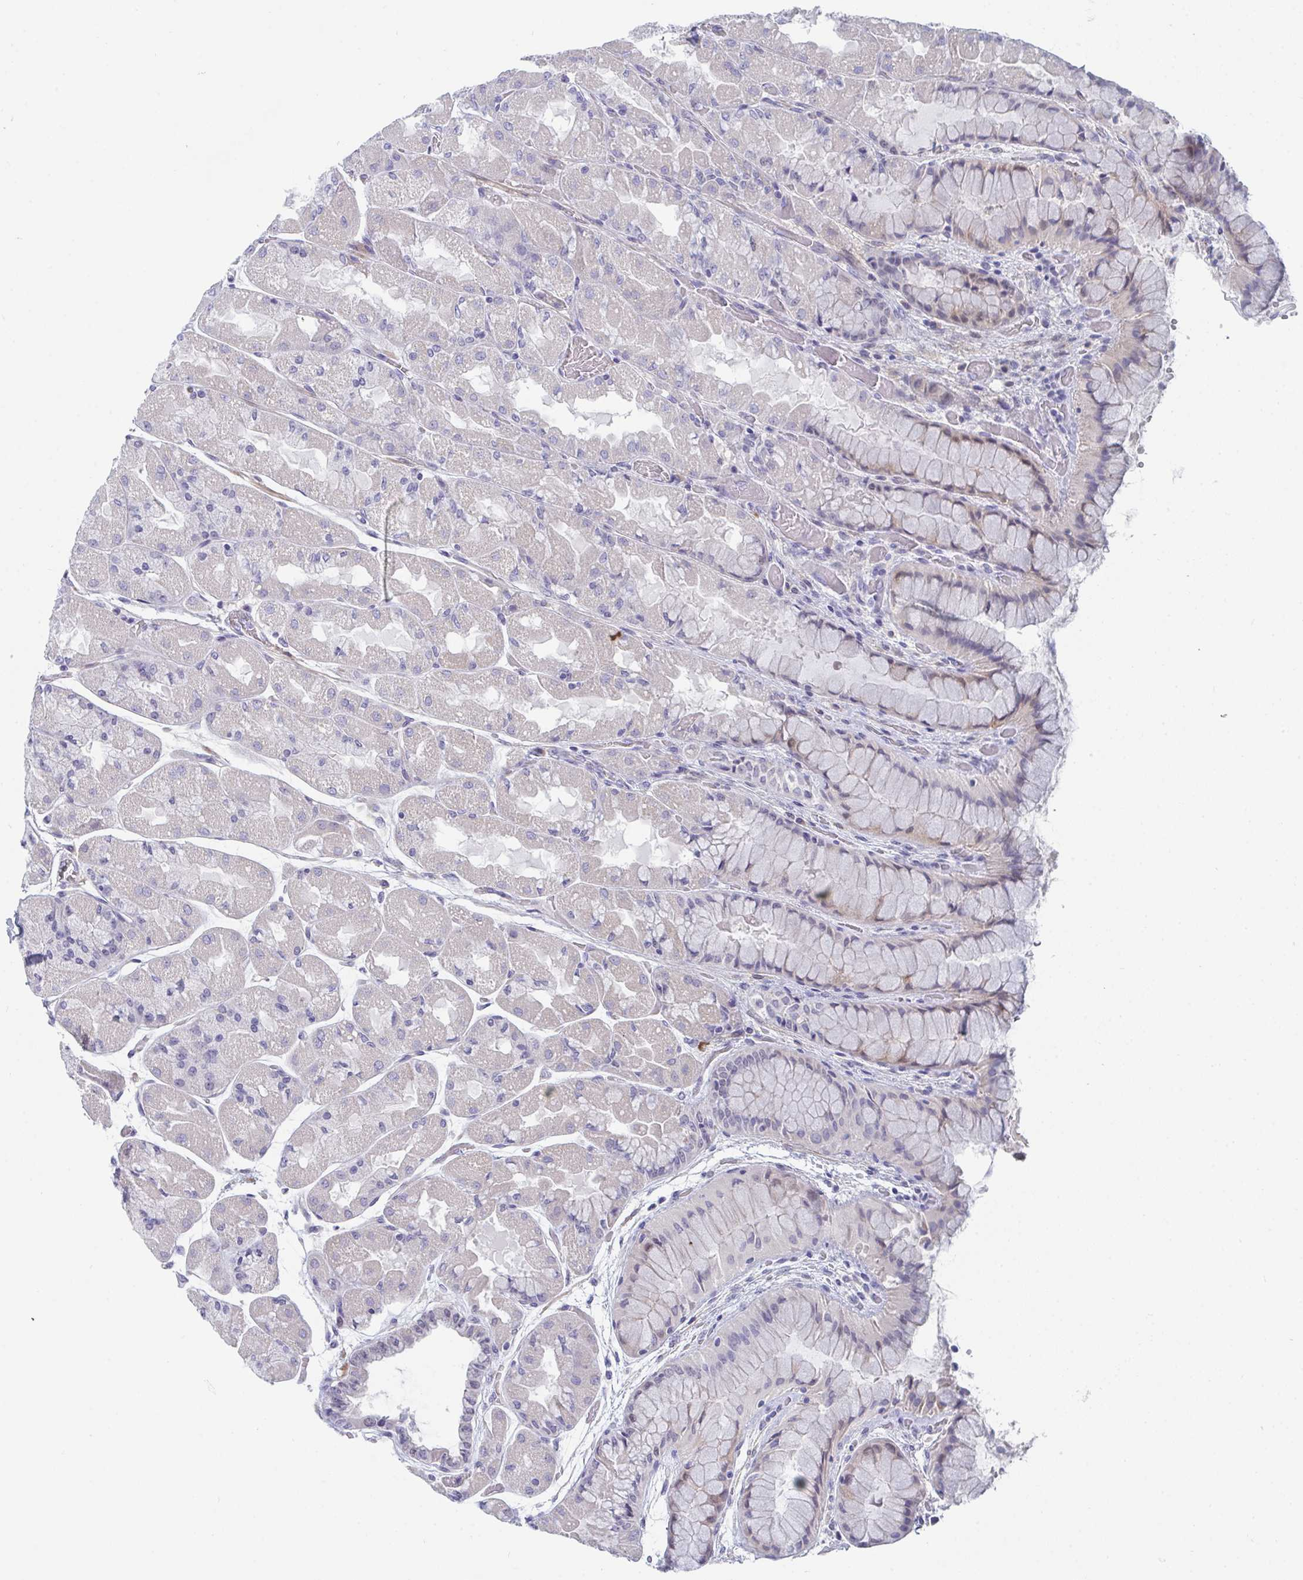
{"staining": {"intensity": "weak", "quantity": "<25%", "location": "nuclear"}, "tissue": "stomach", "cell_type": "Glandular cells", "image_type": "normal", "snomed": [{"axis": "morphology", "description": "Normal tissue, NOS"}, {"axis": "topography", "description": "Stomach"}], "caption": "The histopathology image reveals no staining of glandular cells in unremarkable stomach. (Brightfield microscopy of DAB (3,3'-diaminobenzidine) immunohistochemistry at high magnification).", "gene": "CENPT", "patient": {"sex": "female", "age": 61}}